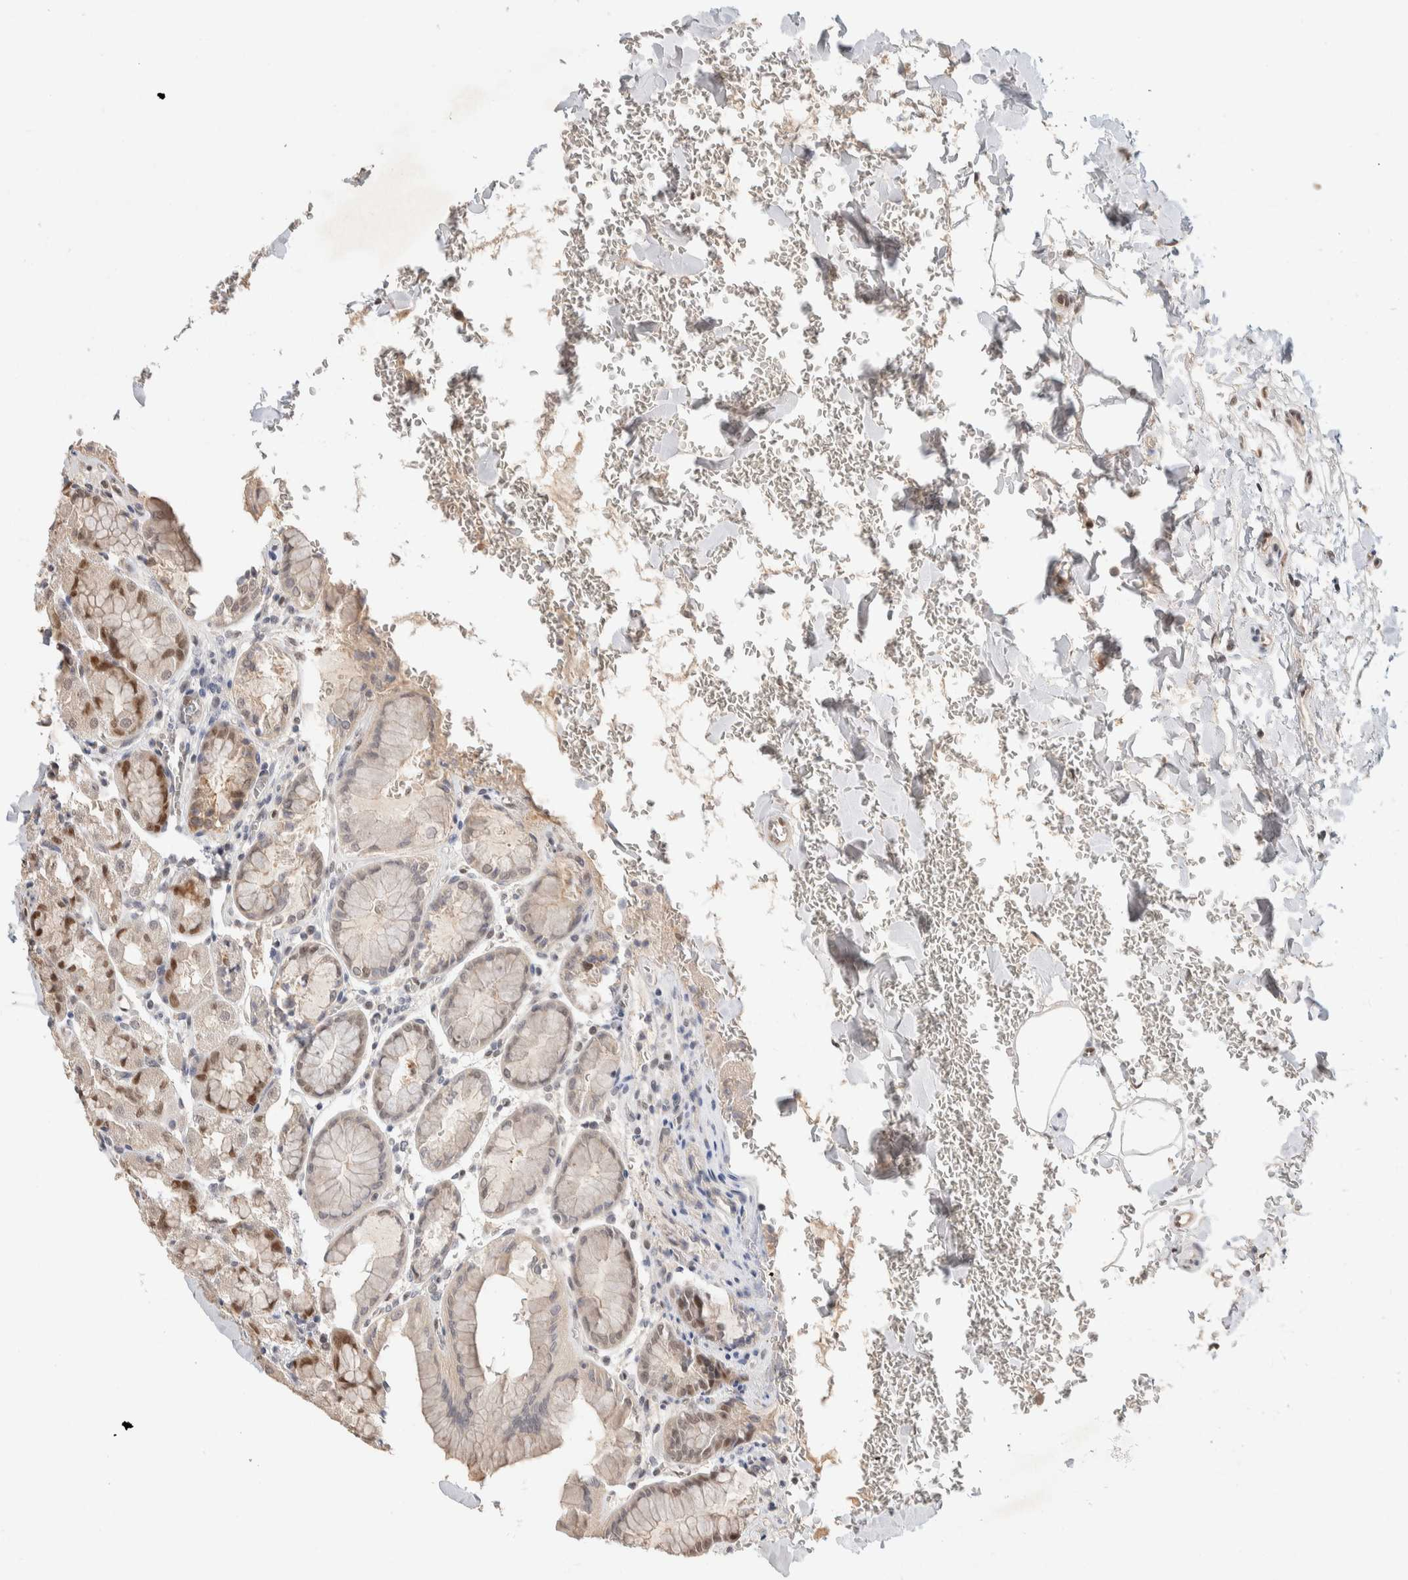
{"staining": {"intensity": "moderate", "quantity": "25%-75%", "location": "nuclear"}, "tissue": "stomach", "cell_type": "Glandular cells", "image_type": "normal", "snomed": [{"axis": "morphology", "description": "Normal tissue, NOS"}, {"axis": "topography", "description": "Stomach"}], "caption": "Immunohistochemistry (IHC) (DAB) staining of normal stomach shows moderate nuclear protein positivity in approximately 25%-75% of glandular cells.", "gene": "PUS7", "patient": {"sex": "male", "age": 42}}